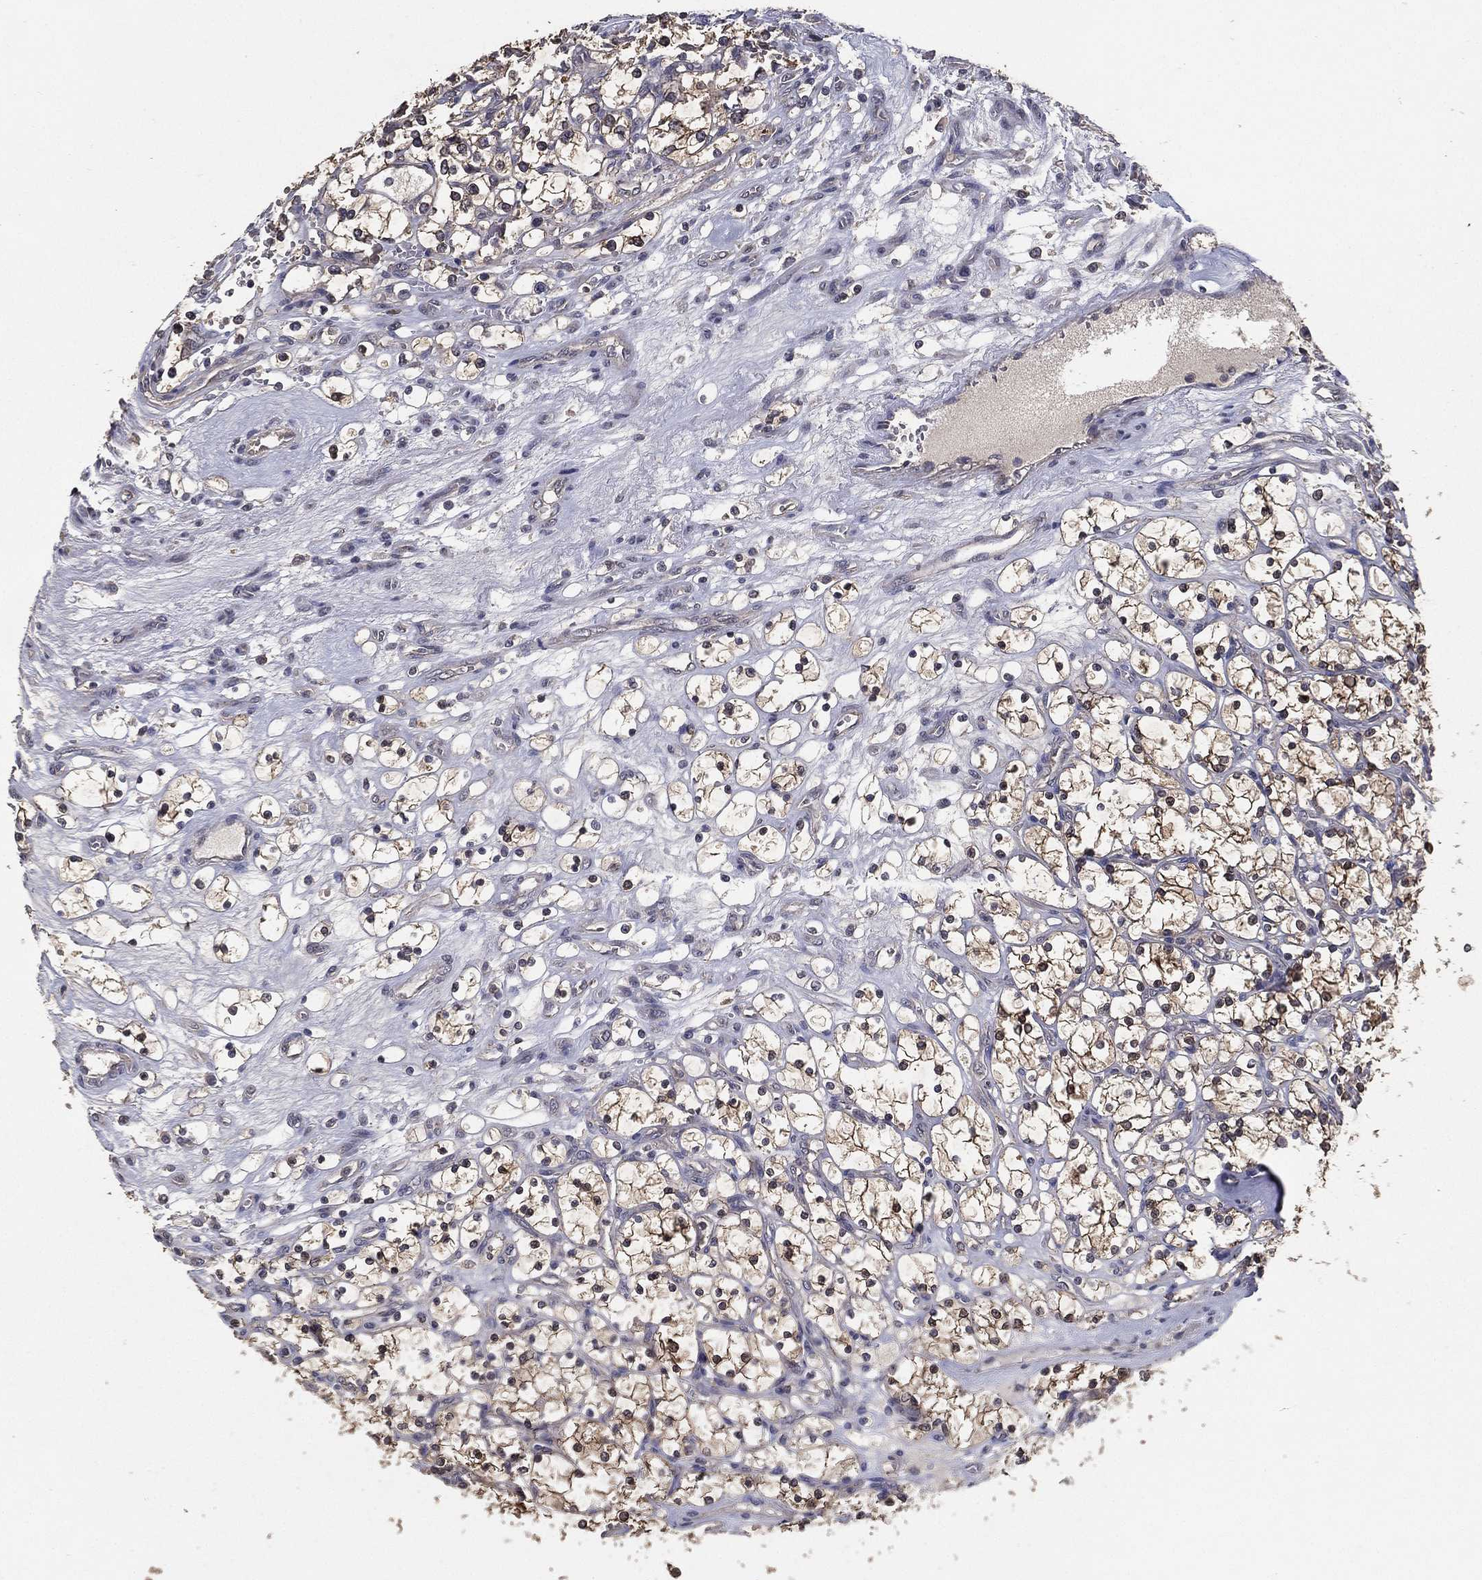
{"staining": {"intensity": "moderate", "quantity": "25%-75%", "location": "cytoplasmic/membranous"}, "tissue": "renal cancer", "cell_type": "Tumor cells", "image_type": "cancer", "snomed": [{"axis": "morphology", "description": "Adenocarcinoma, NOS"}, {"axis": "topography", "description": "Kidney"}], "caption": "Human adenocarcinoma (renal) stained for a protein (brown) shows moderate cytoplasmic/membranous positive staining in about 25%-75% of tumor cells.", "gene": "PCNT", "patient": {"sex": "female", "age": 69}}